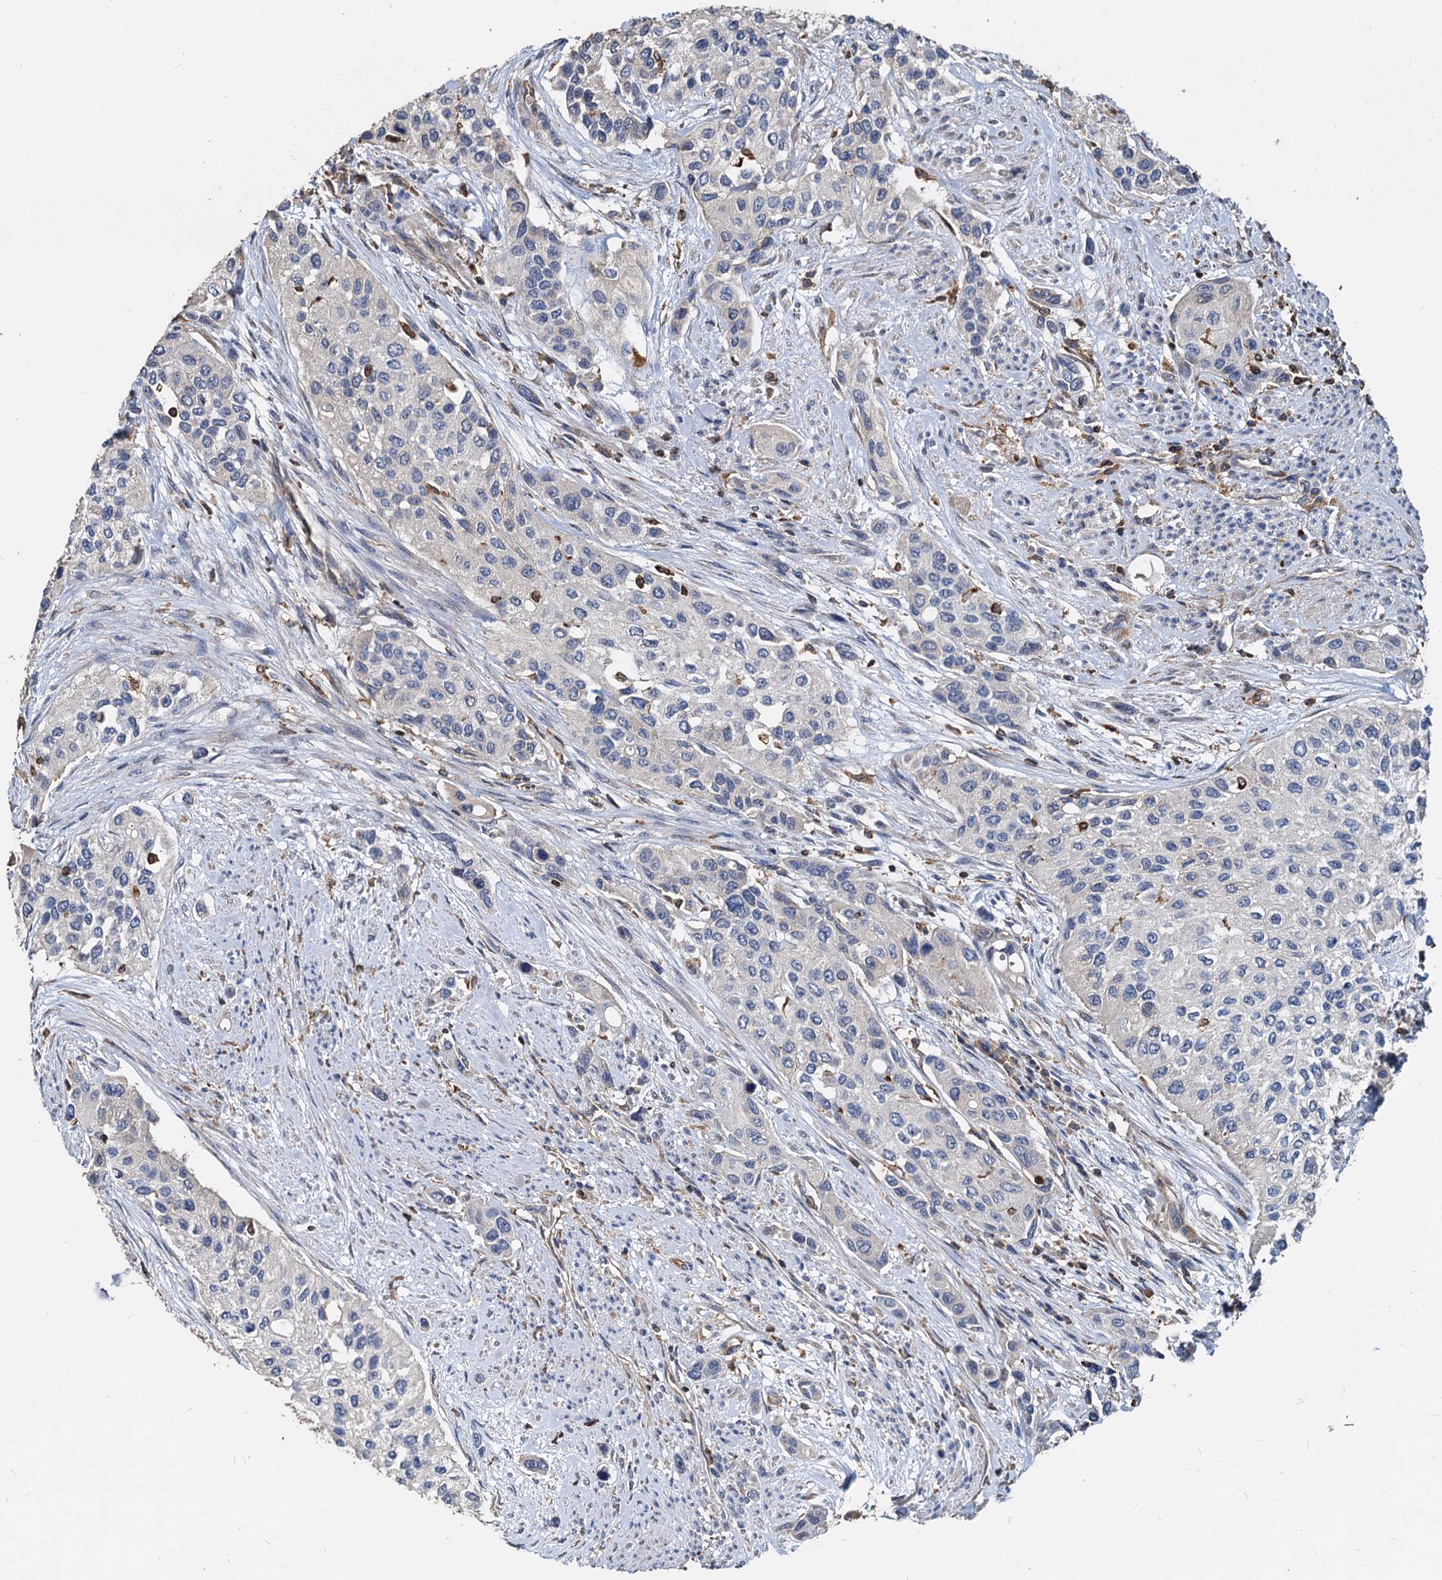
{"staining": {"intensity": "negative", "quantity": "none", "location": "none"}, "tissue": "urothelial cancer", "cell_type": "Tumor cells", "image_type": "cancer", "snomed": [{"axis": "morphology", "description": "Normal tissue, NOS"}, {"axis": "morphology", "description": "Urothelial carcinoma, High grade"}, {"axis": "topography", "description": "Vascular tissue"}, {"axis": "topography", "description": "Urinary bladder"}], "caption": "IHC photomicrograph of neoplastic tissue: high-grade urothelial carcinoma stained with DAB (3,3'-diaminobenzidine) demonstrates no significant protein staining in tumor cells.", "gene": "LCP2", "patient": {"sex": "female", "age": 56}}